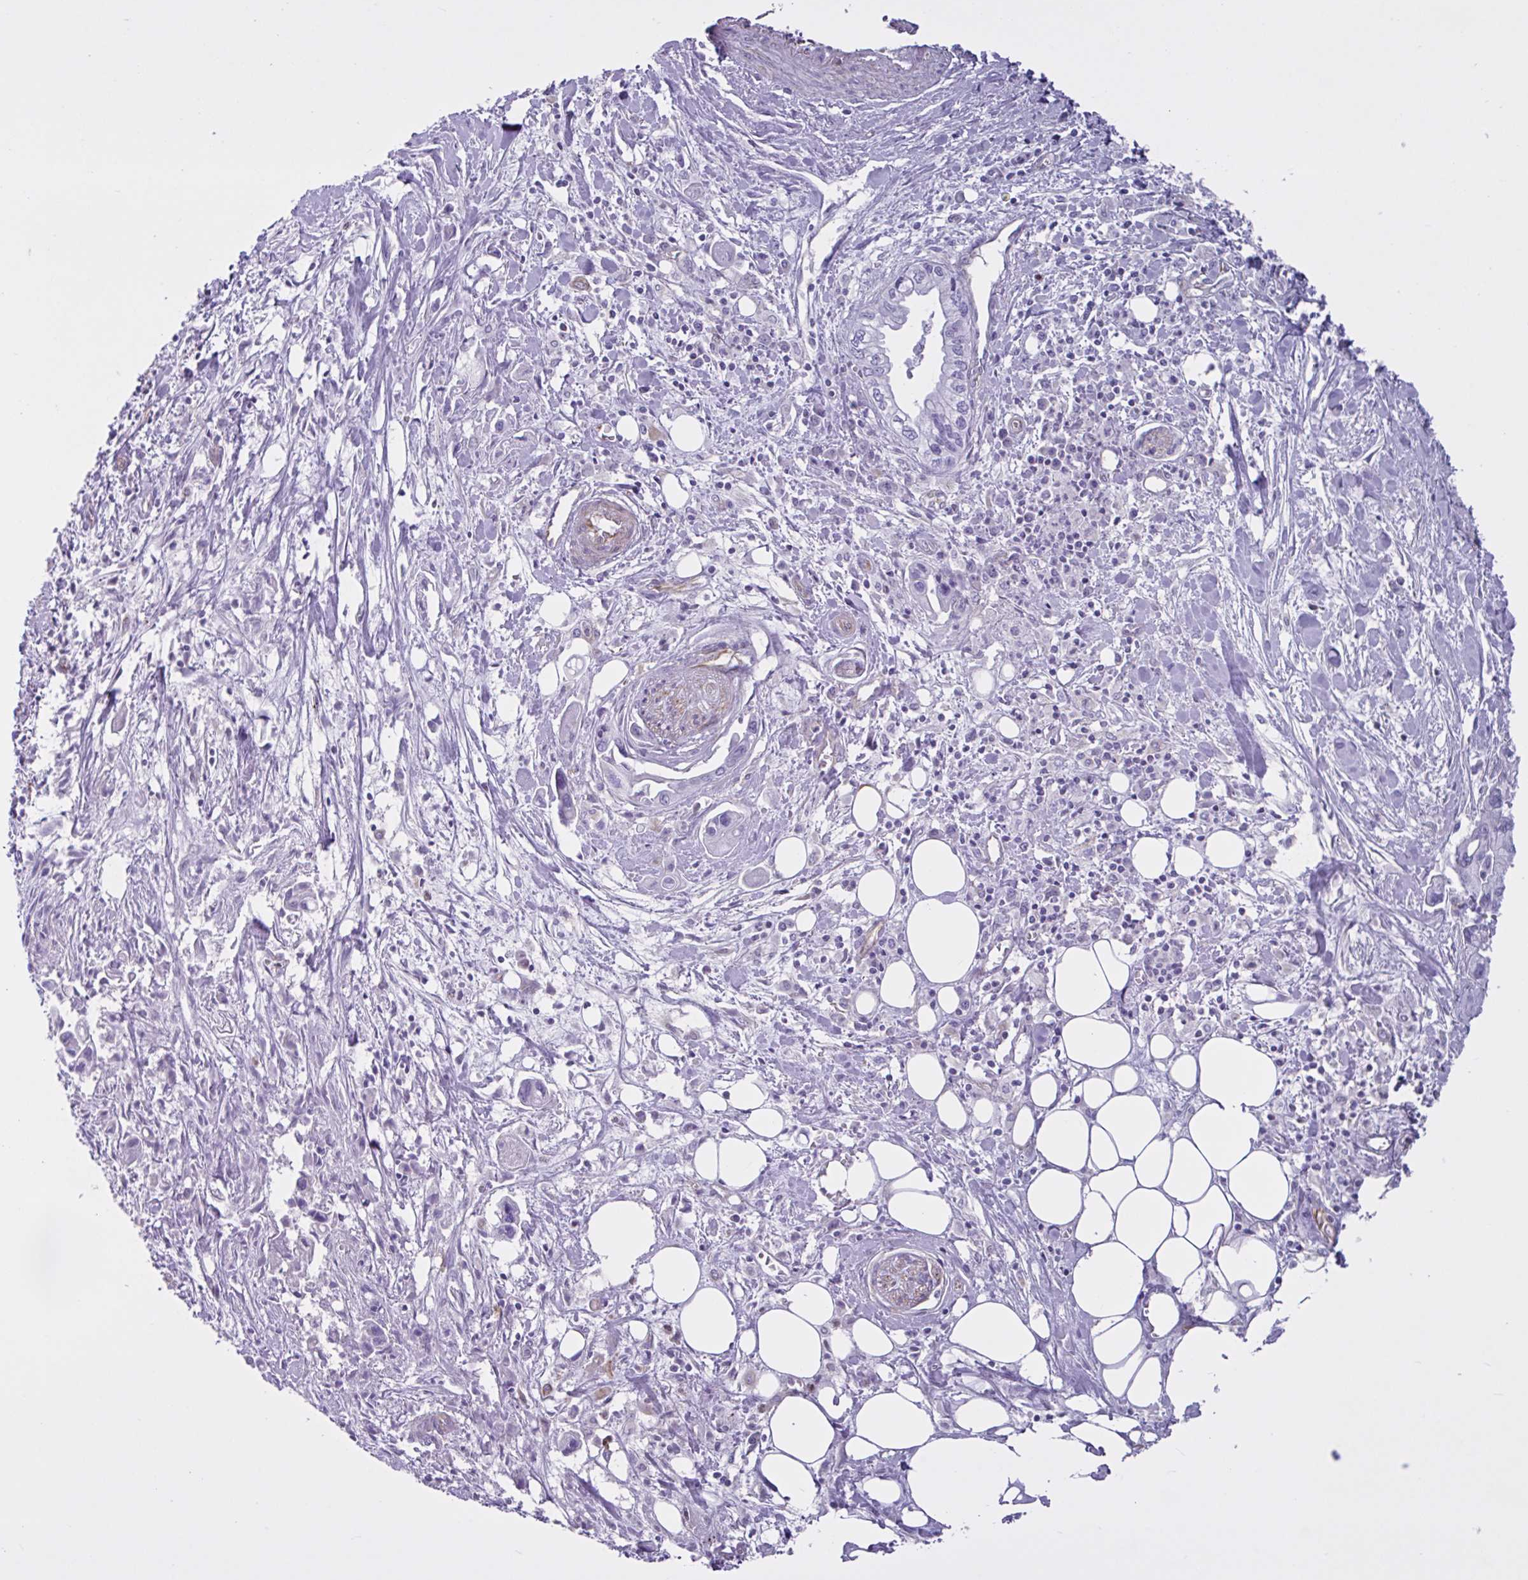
{"staining": {"intensity": "negative", "quantity": "none", "location": "none"}, "tissue": "pancreatic cancer", "cell_type": "Tumor cells", "image_type": "cancer", "snomed": [{"axis": "morphology", "description": "Adenocarcinoma, NOS"}, {"axis": "topography", "description": "Pancreas"}], "caption": "The IHC image has no significant expression in tumor cells of pancreatic cancer (adenocarcinoma) tissue.", "gene": "TMEM86B", "patient": {"sex": "male", "age": 61}}